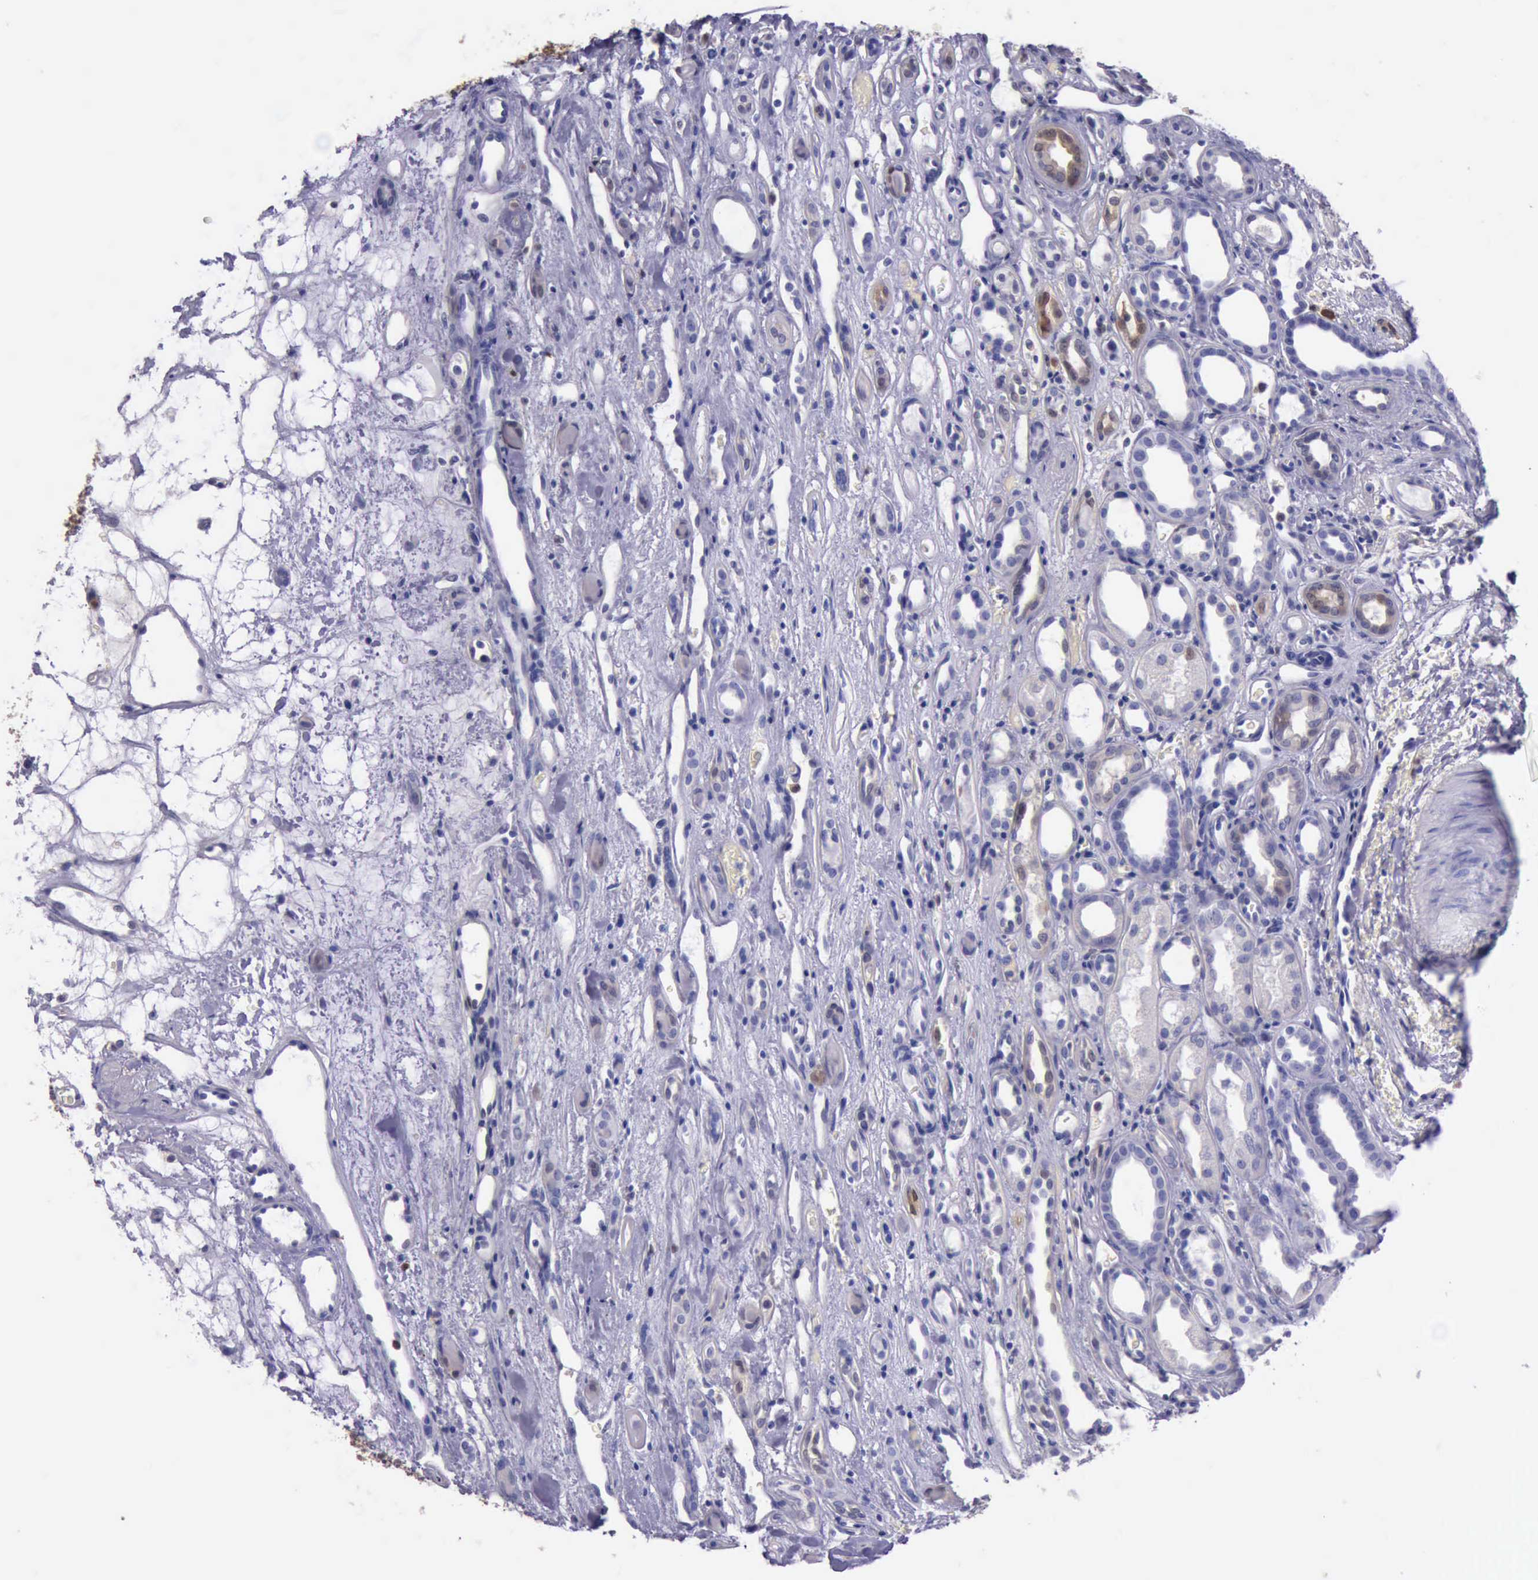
{"staining": {"intensity": "weak", "quantity": "<25%", "location": "cytoplasmic/membranous"}, "tissue": "renal cancer", "cell_type": "Tumor cells", "image_type": "cancer", "snomed": [{"axis": "morphology", "description": "Adenocarcinoma, NOS"}, {"axis": "topography", "description": "Kidney"}], "caption": "Tumor cells show no significant protein expression in renal adenocarcinoma. The staining is performed using DAB (3,3'-diaminobenzidine) brown chromogen with nuclei counter-stained in using hematoxylin.", "gene": "TYMP", "patient": {"sex": "female", "age": 60}}